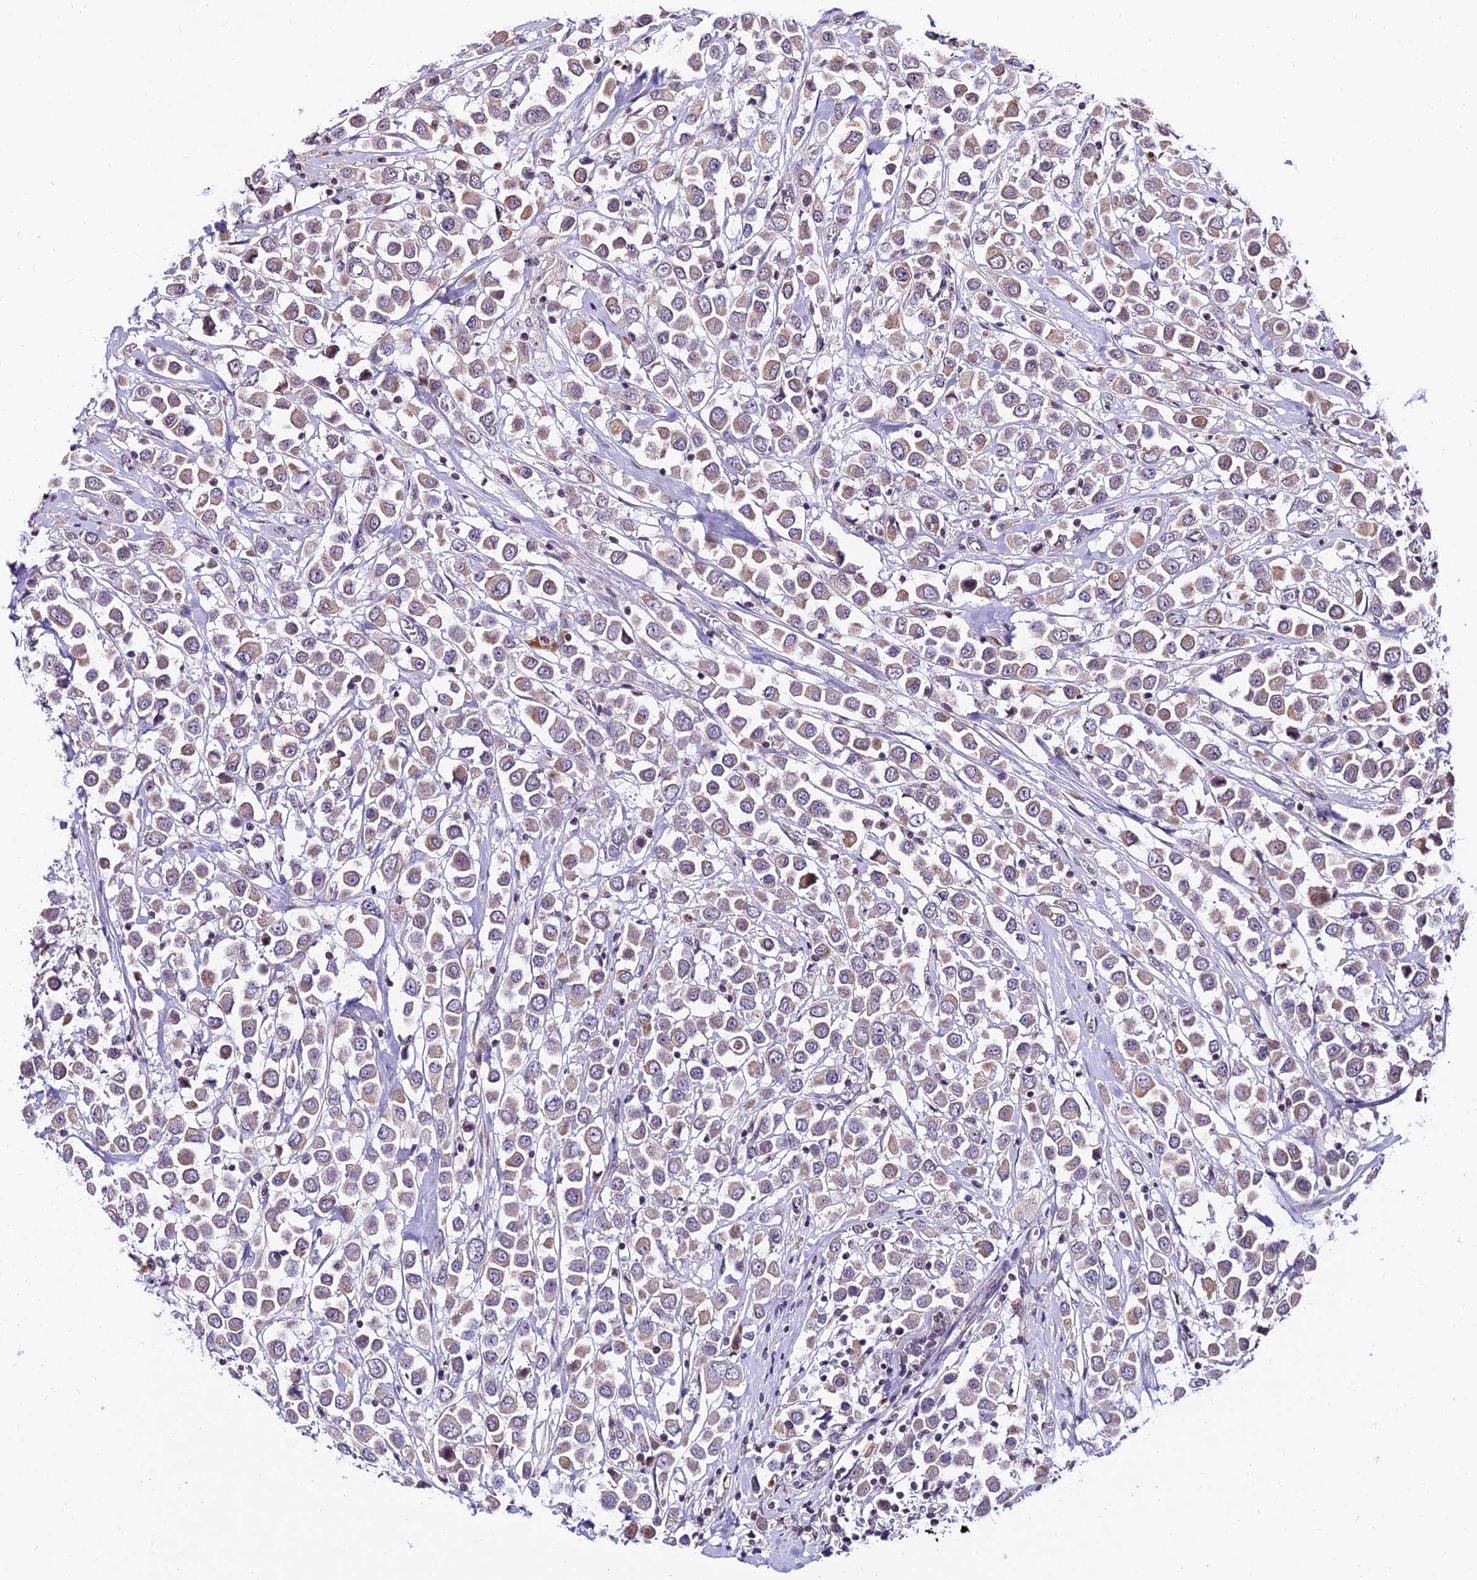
{"staining": {"intensity": "weak", "quantity": ">75%", "location": "cytoplasmic/membranous"}, "tissue": "breast cancer", "cell_type": "Tumor cells", "image_type": "cancer", "snomed": [{"axis": "morphology", "description": "Duct carcinoma"}, {"axis": "topography", "description": "Breast"}], "caption": "IHC of infiltrating ductal carcinoma (breast) demonstrates low levels of weak cytoplasmic/membranous positivity in approximately >75% of tumor cells. (brown staining indicates protein expression, while blue staining denotes nuclei).", "gene": "CDNF", "patient": {"sex": "female", "age": 61}}